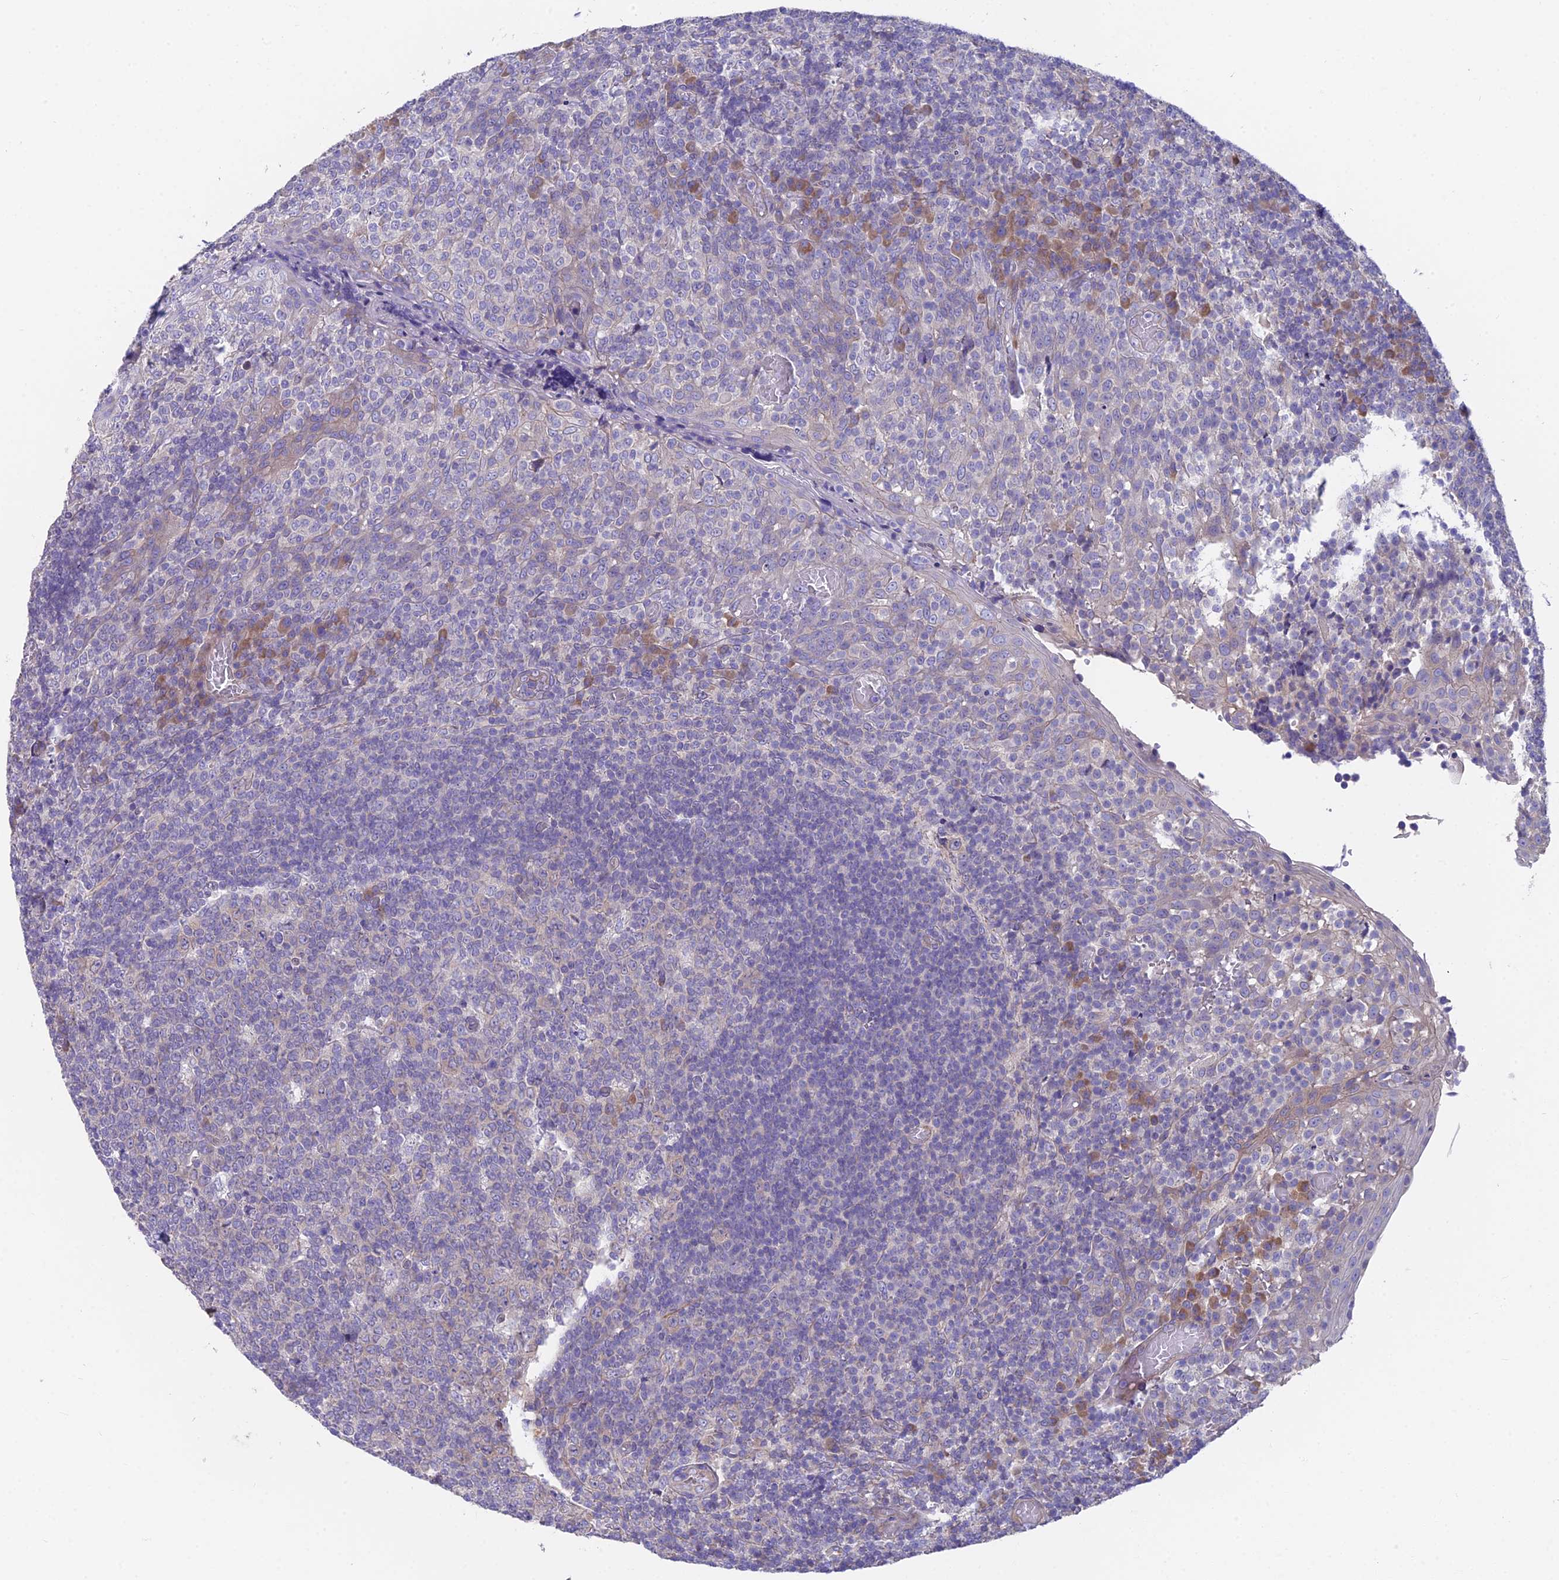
{"staining": {"intensity": "negative", "quantity": "none", "location": "none"}, "tissue": "tonsil", "cell_type": "Germinal center cells", "image_type": "normal", "snomed": [{"axis": "morphology", "description": "Normal tissue, NOS"}, {"axis": "topography", "description": "Tonsil"}], "caption": "This is a image of IHC staining of benign tonsil, which shows no expression in germinal center cells.", "gene": "FAM168B", "patient": {"sex": "female", "age": 19}}